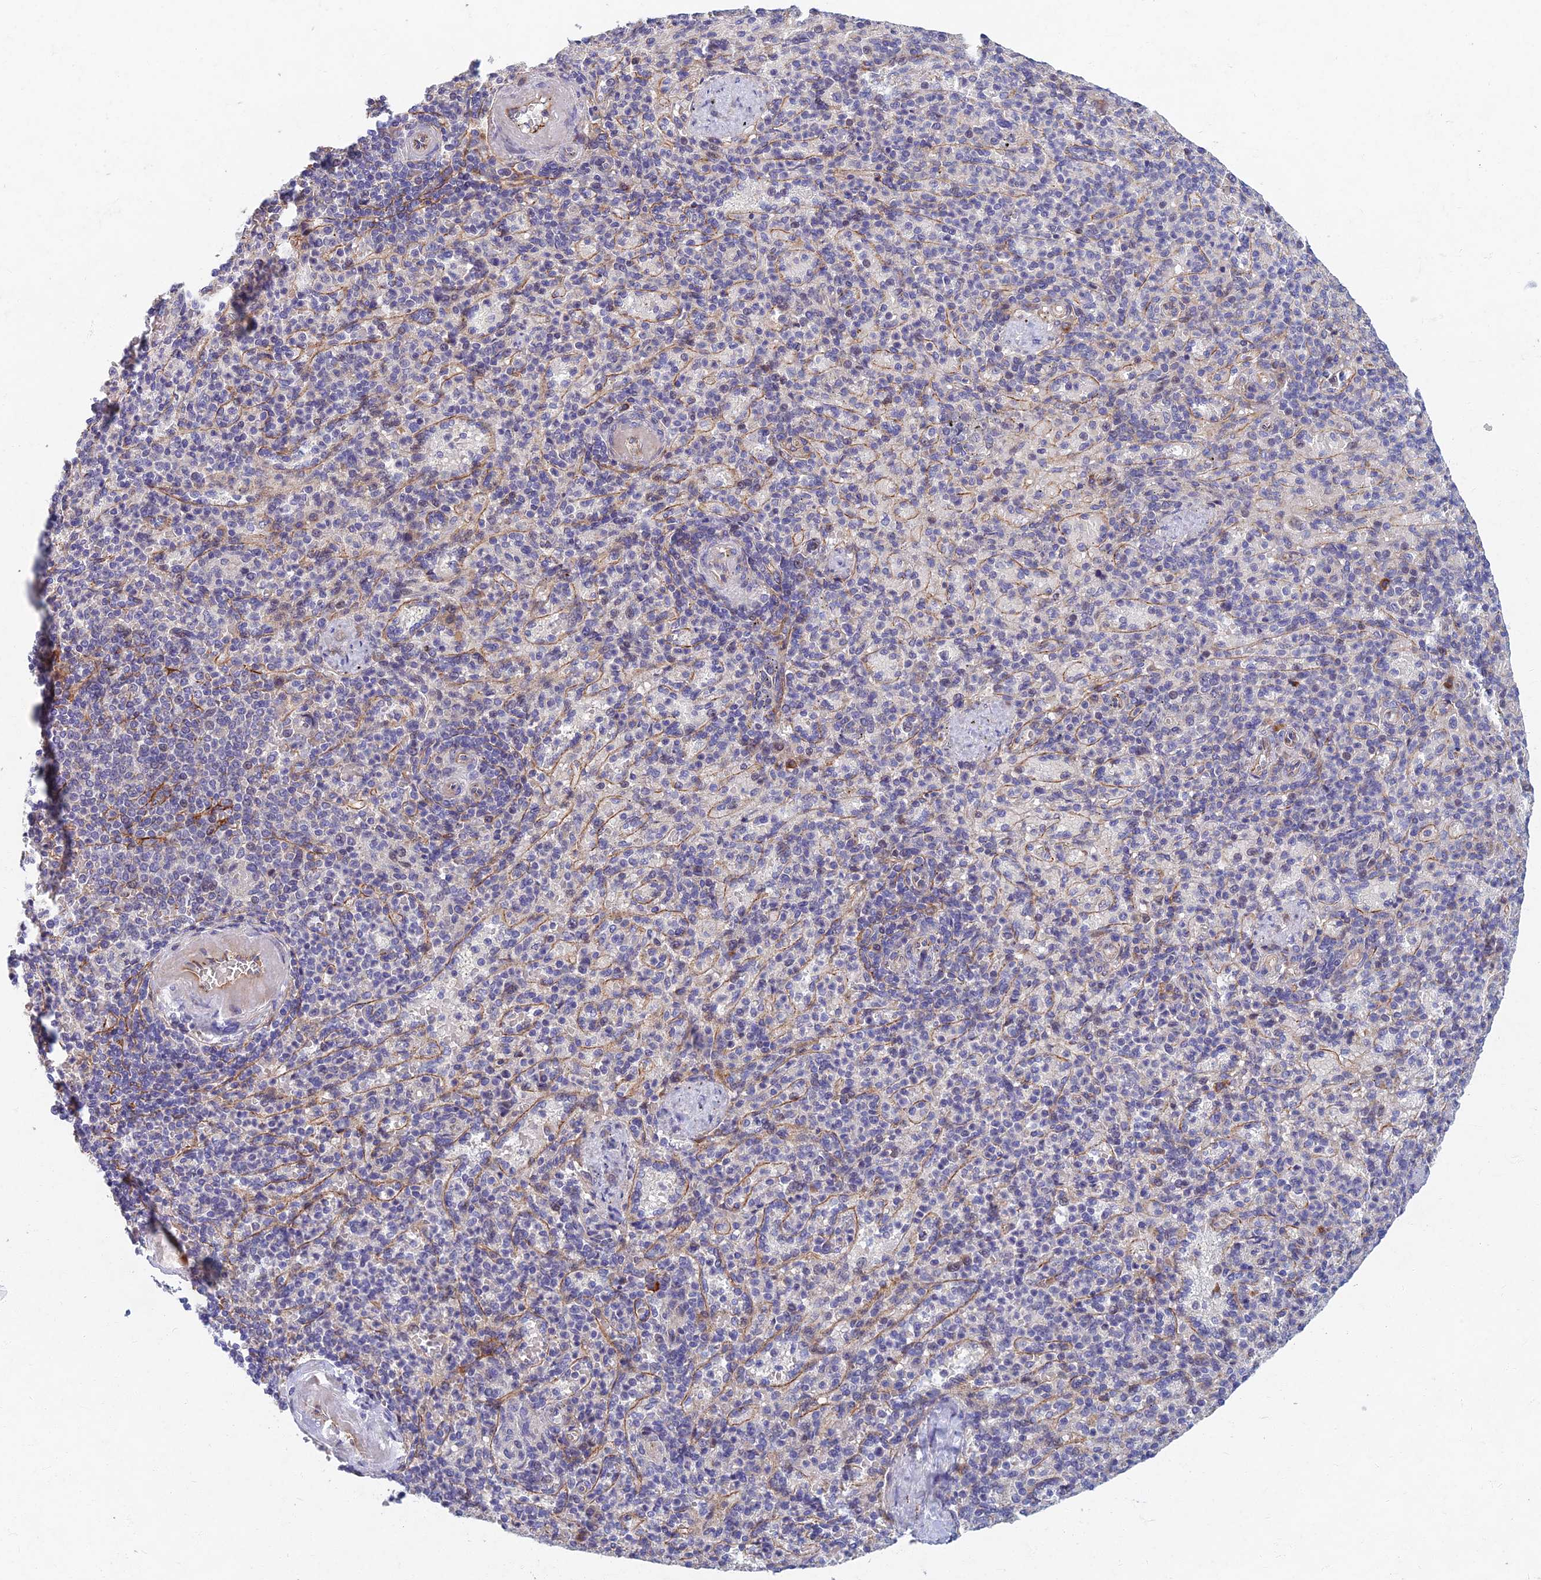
{"staining": {"intensity": "negative", "quantity": "none", "location": "none"}, "tissue": "spleen", "cell_type": "Cells in red pulp", "image_type": "normal", "snomed": [{"axis": "morphology", "description": "Normal tissue, NOS"}, {"axis": "topography", "description": "Spleen"}], "caption": "Immunohistochemistry (IHC) image of normal spleen stained for a protein (brown), which shows no positivity in cells in red pulp.", "gene": "RHBDL2", "patient": {"sex": "female", "age": 74}}